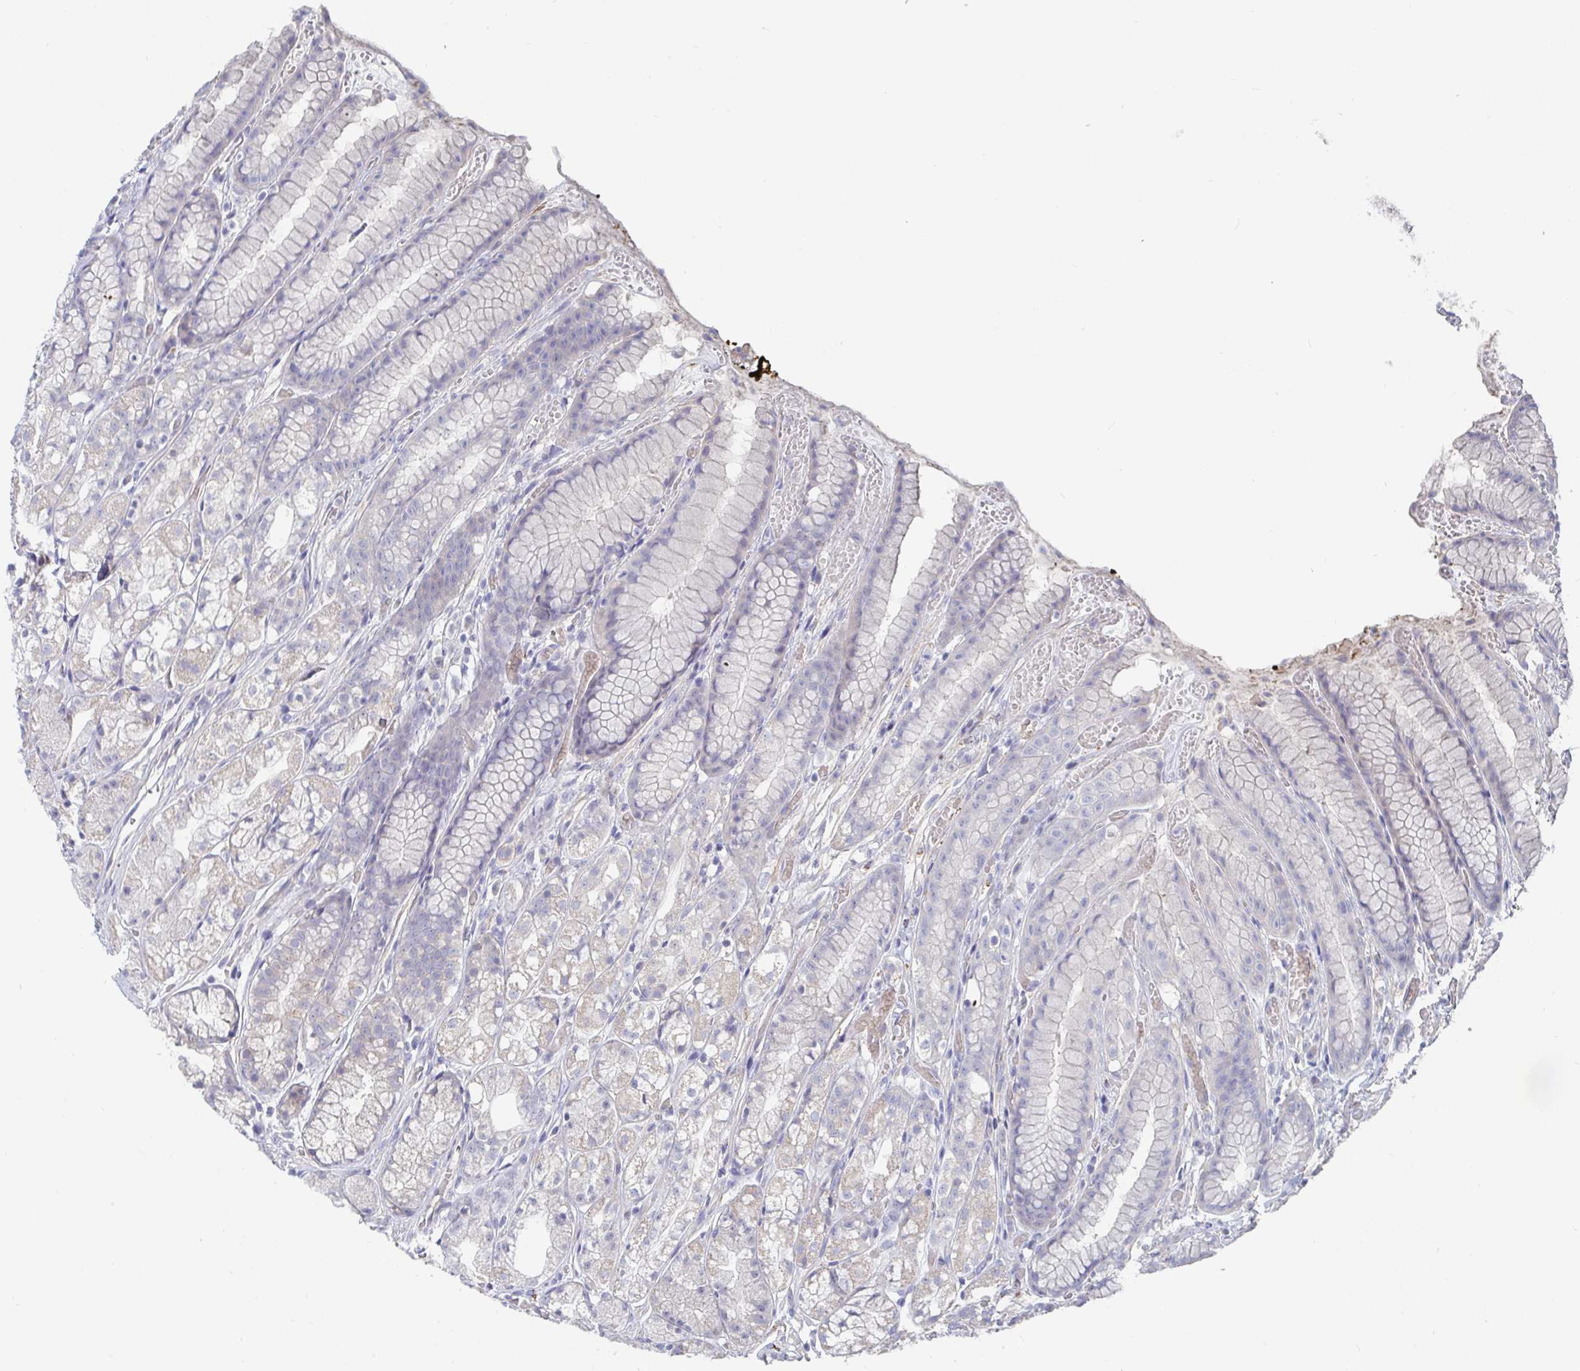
{"staining": {"intensity": "negative", "quantity": "none", "location": "none"}, "tissue": "stomach", "cell_type": "Glandular cells", "image_type": "normal", "snomed": [{"axis": "morphology", "description": "Normal tissue, NOS"}, {"axis": "topography", "description": "Smooth muscle"}, {"axis": "topography", "description": "Stomach"}], "caption": "Immunohistochemistry of normal stomach demonstrates no expression in glandular cells.", "gene": "FAM156A", "patient": {"sex": "male", "age": 70}}